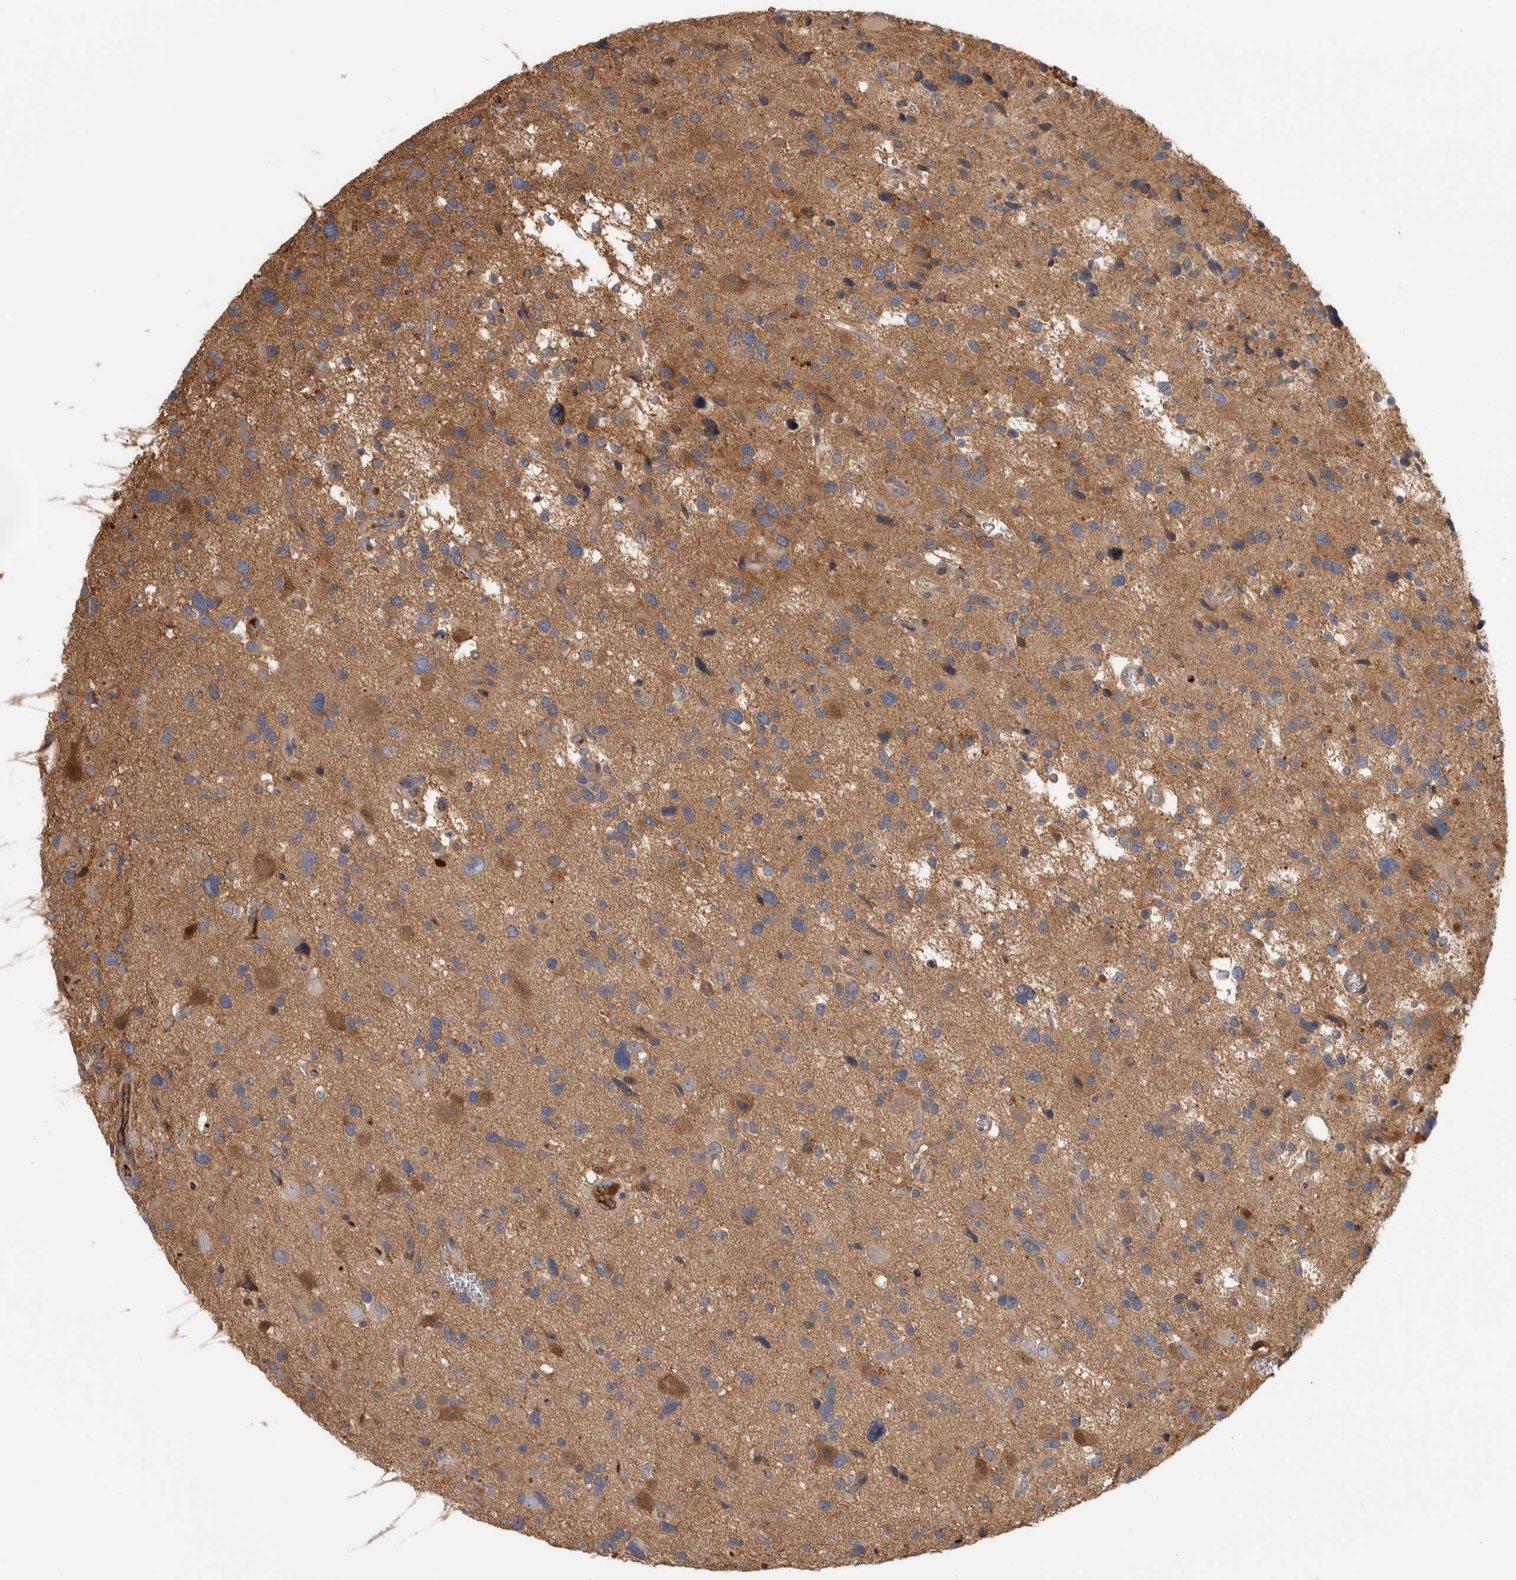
{"staining": {"intensity": "moderate", "quantity": ">75%", "location": "cytoplasmic/membranous"}, "tissue": "glioma", "cell_type": "Tumor cells", "image_type": "cancer", "snomed": [{"axis": "morphology", "description": "Glioma, malignant, High grade"}, {"axis": "topography", "description": "Brain"}], "caption": "Tumor cells exhibit medium levels of moderate cytoplasmic/membranous expression in approximately >75% of cells in malignant high-grade glioma.", "gene": "TBCE", "patient": {"sex": "male", "age": 33}}